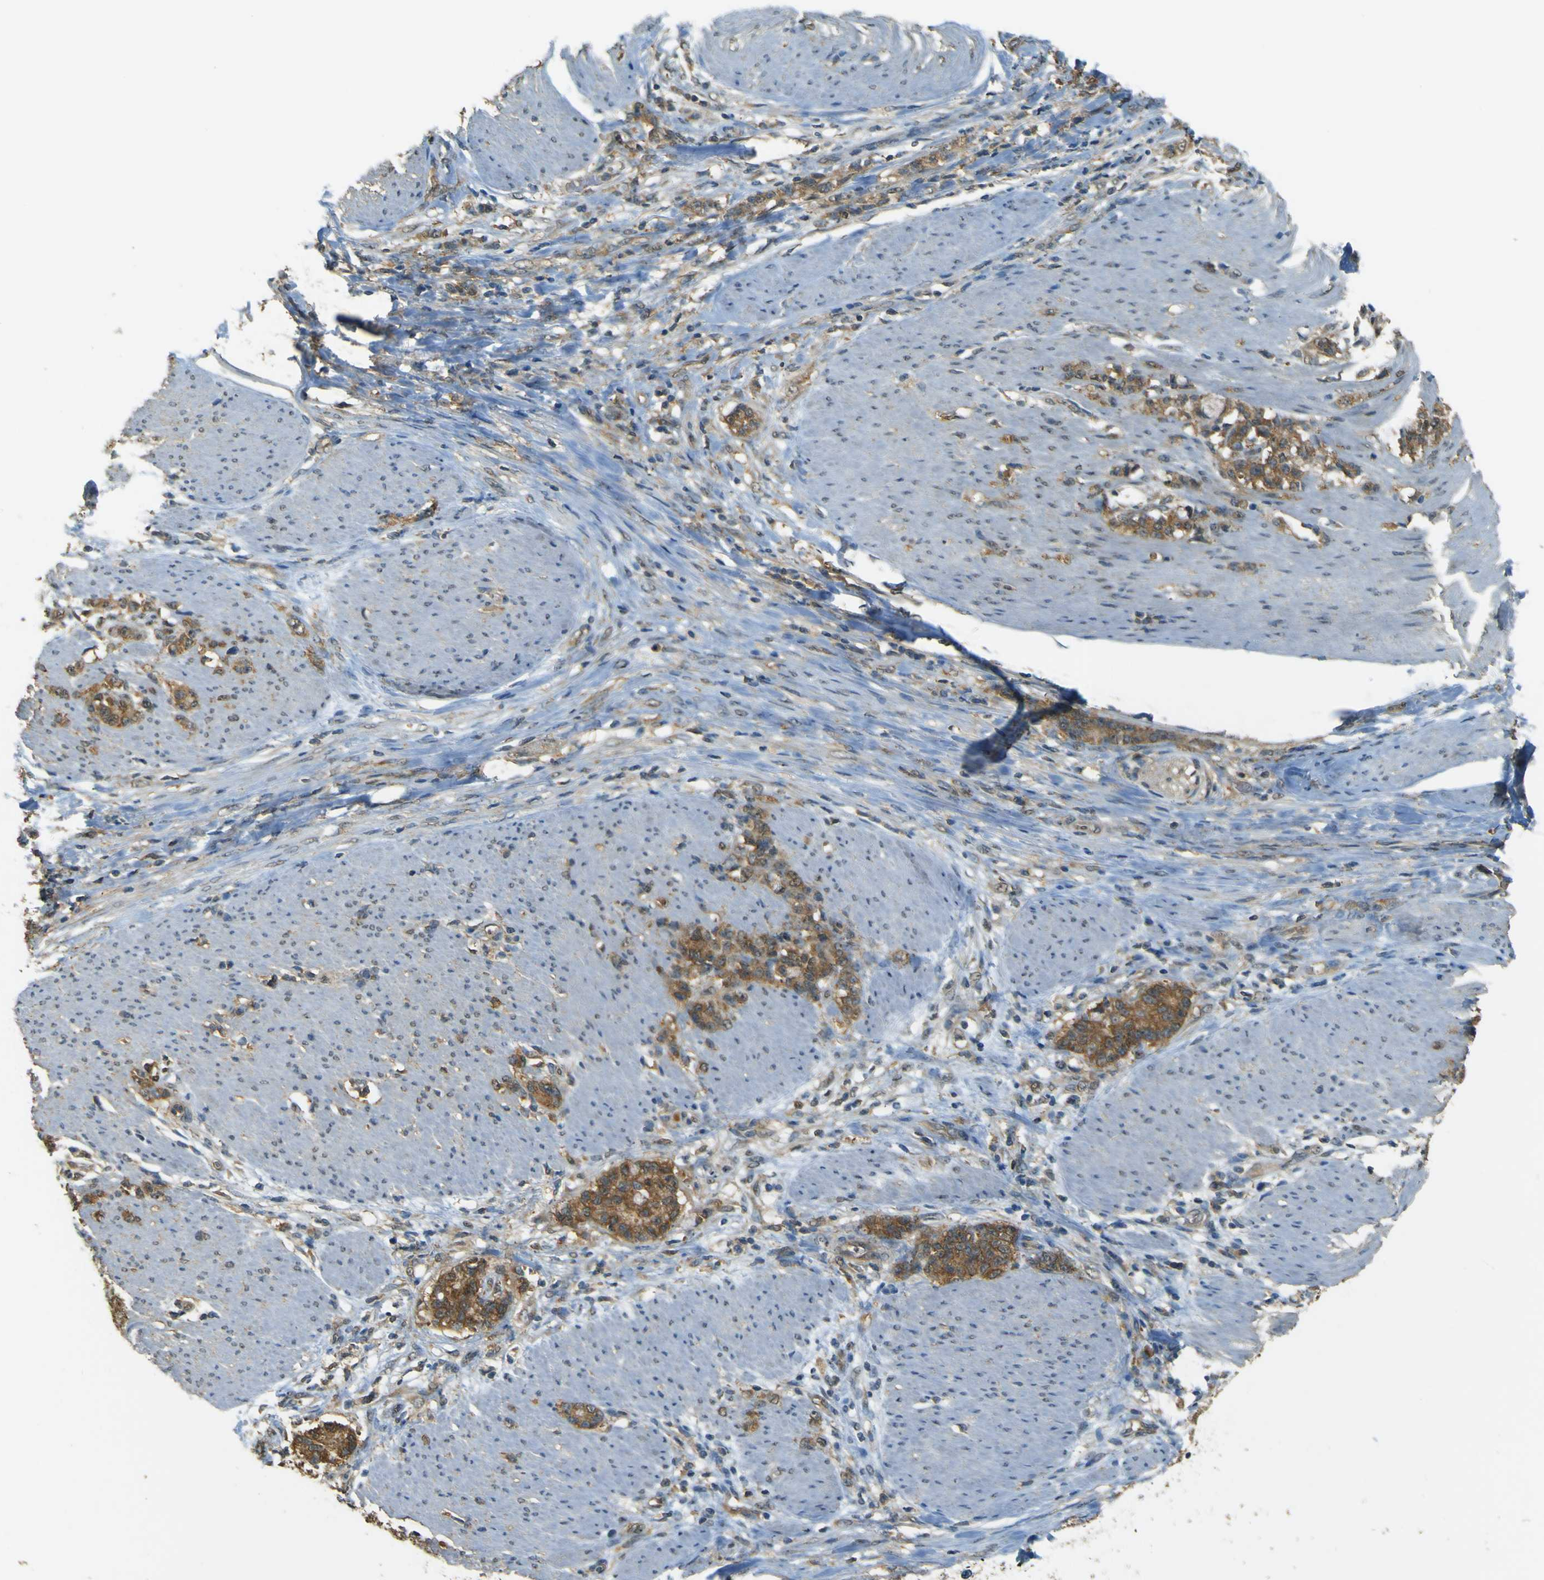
{"staining": {"intensity": "moderate", "quantity": ">75%", "location": "cytoplasmic/membranous"}, "tissue": "stomach cancer", "cell_type": "Tumor cells", "image_type": "cancer", "snomed": [{"axis": "morphology", "description": "Adenocarcinoma, NOS"}, {"axis": "topography", "description": "Stomach, lower"}], "caption": "Brown immunohistochemical staining in human stomach cancer (adenocarcinoma) shows moderate cytoplasmic/membranous positivity in about >75% of tumor cells.", "gene": "GOLGA1", "patient": {"sex": "male", "age": 88}}